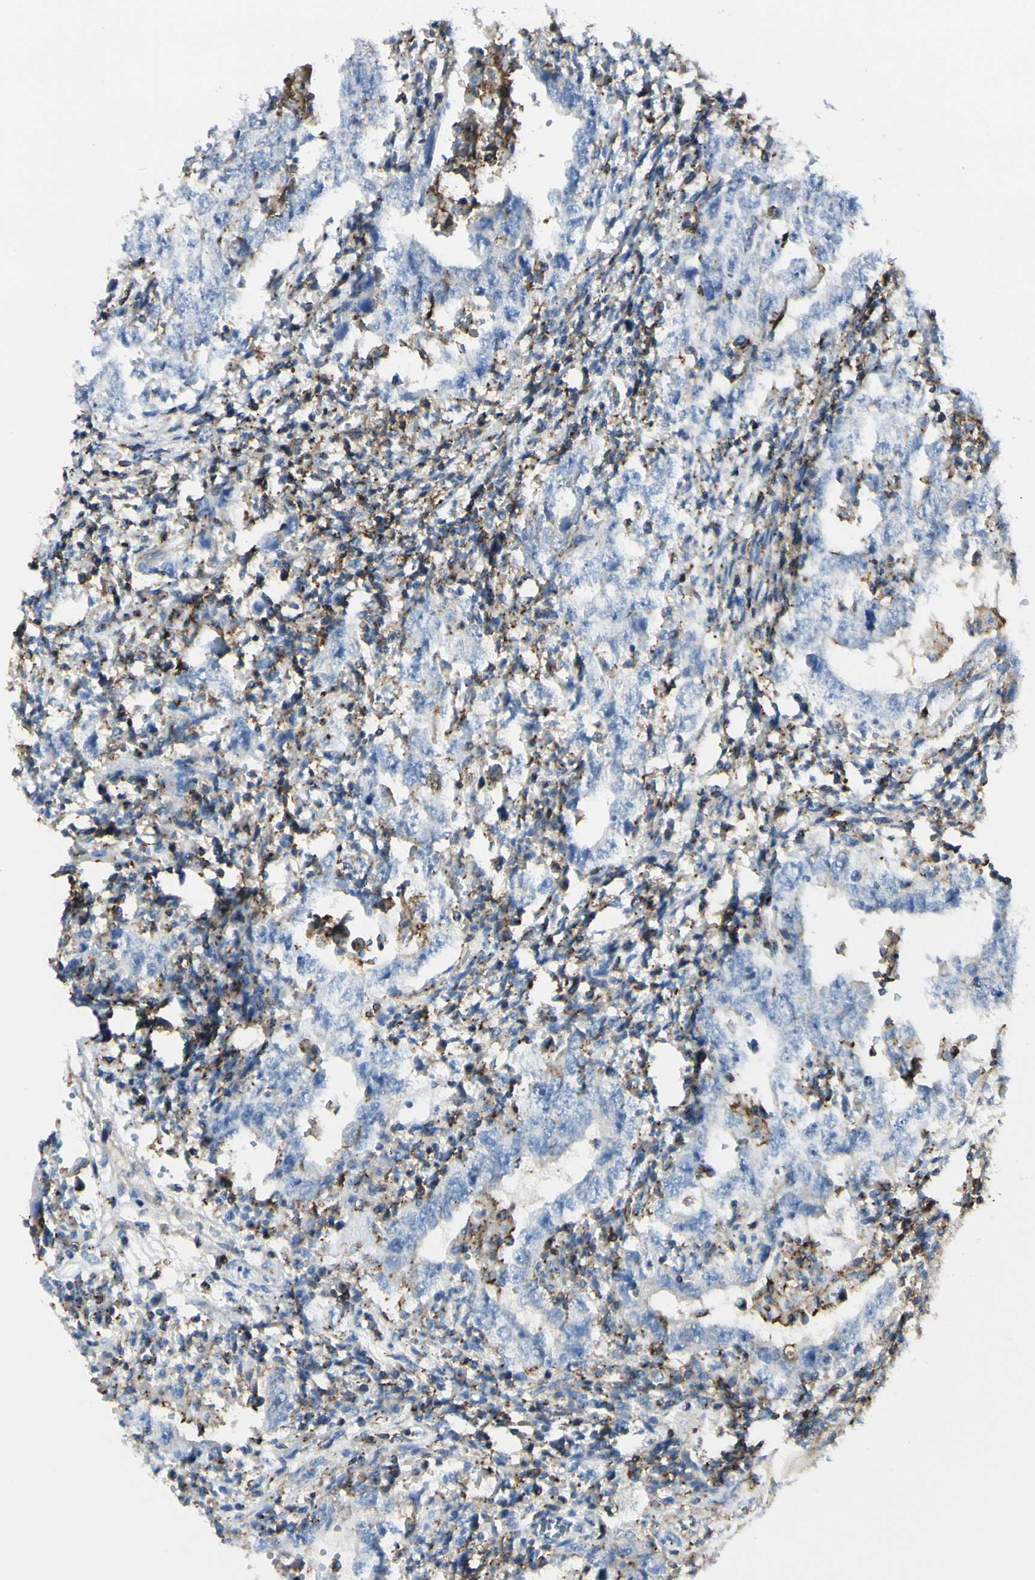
{"staining": {"intensity": "negative", "quantity": "none", "location": "none"}, "tissue": "testis cancer", "cell_type": "Tumor cells", "image_type": "cancer", "snomed": [{"axis": "morphology", "description": "Carcinoma, Embryonal, NOS"}, {"axis": "topography", "description": "Testis"}], "caption": "This histopathology image is of testis cancer (embryonal carcinoma) stained with immunohistochemistry (IHC) to label a protein in brown with the nuclei are counter-stained blue. There is no expression in tumor cells.", "gene": "CLEC2B", "patient": {"sex": "male", "age": 26}}